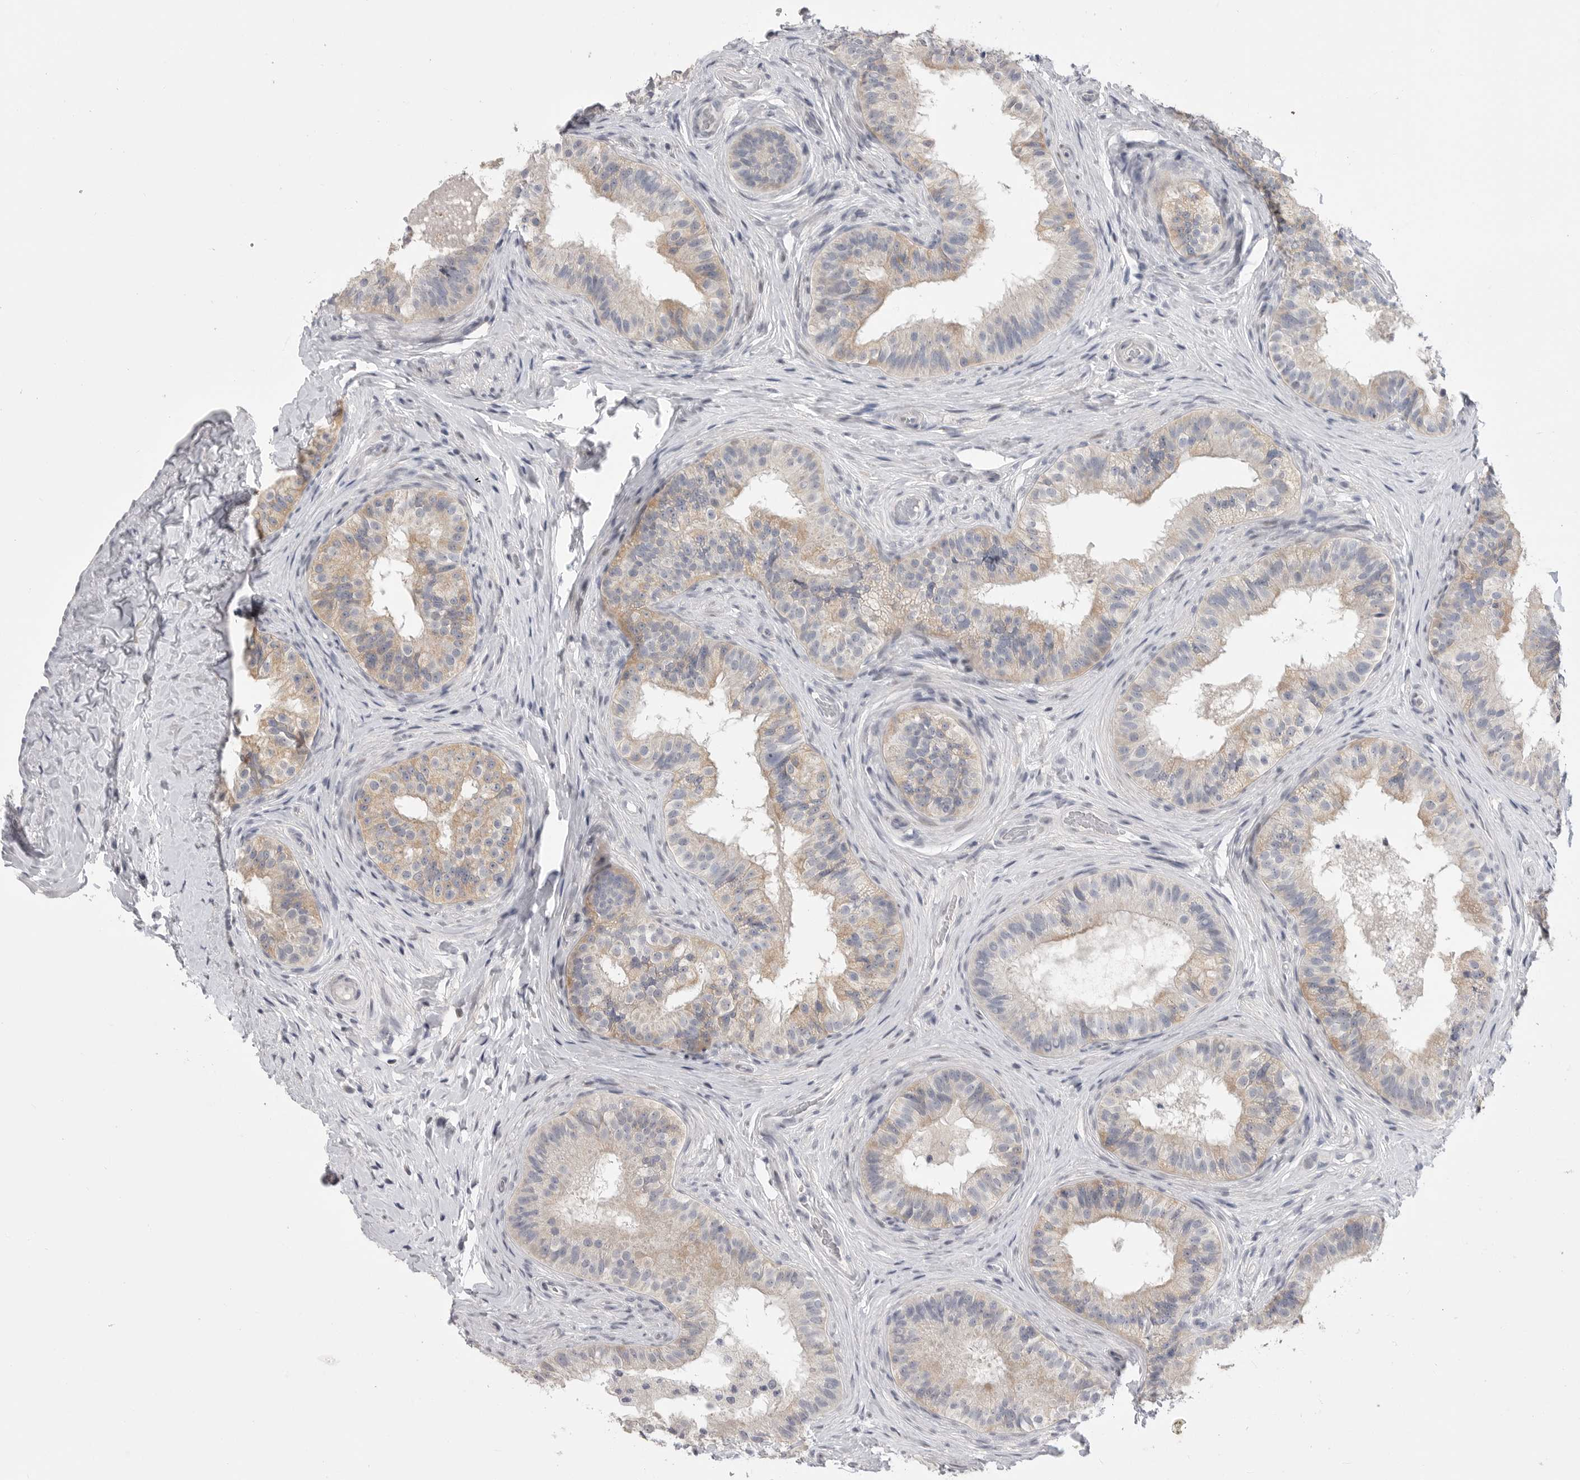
{"staining": {"intensity": "weak", "quantity": "25%-75%", "location": "cytoplasmic/membranous"}, "tissue": "epididymis", "cell_type": "Glandular cells", "image_type": "normal", "snomed": [{"axis": "morphology", "description": "Normal tissue, NOS"}, {"axis": "topography", "description": "Epididymis"}], "caption": "Protein expression by immunohistochemistry demonstrates weak cytoplasmic/membranous expression in approximately 25%-75% of glandular cells in unremarkable epididymis. Using DAB (3,3'-diaminobenzidine) (brown) and hematoxylin (blue) stains, captured at high magnification using brightfield microscopy.", "gene": "FBXO43", "patient": {"sex": "male", "age": 49}}